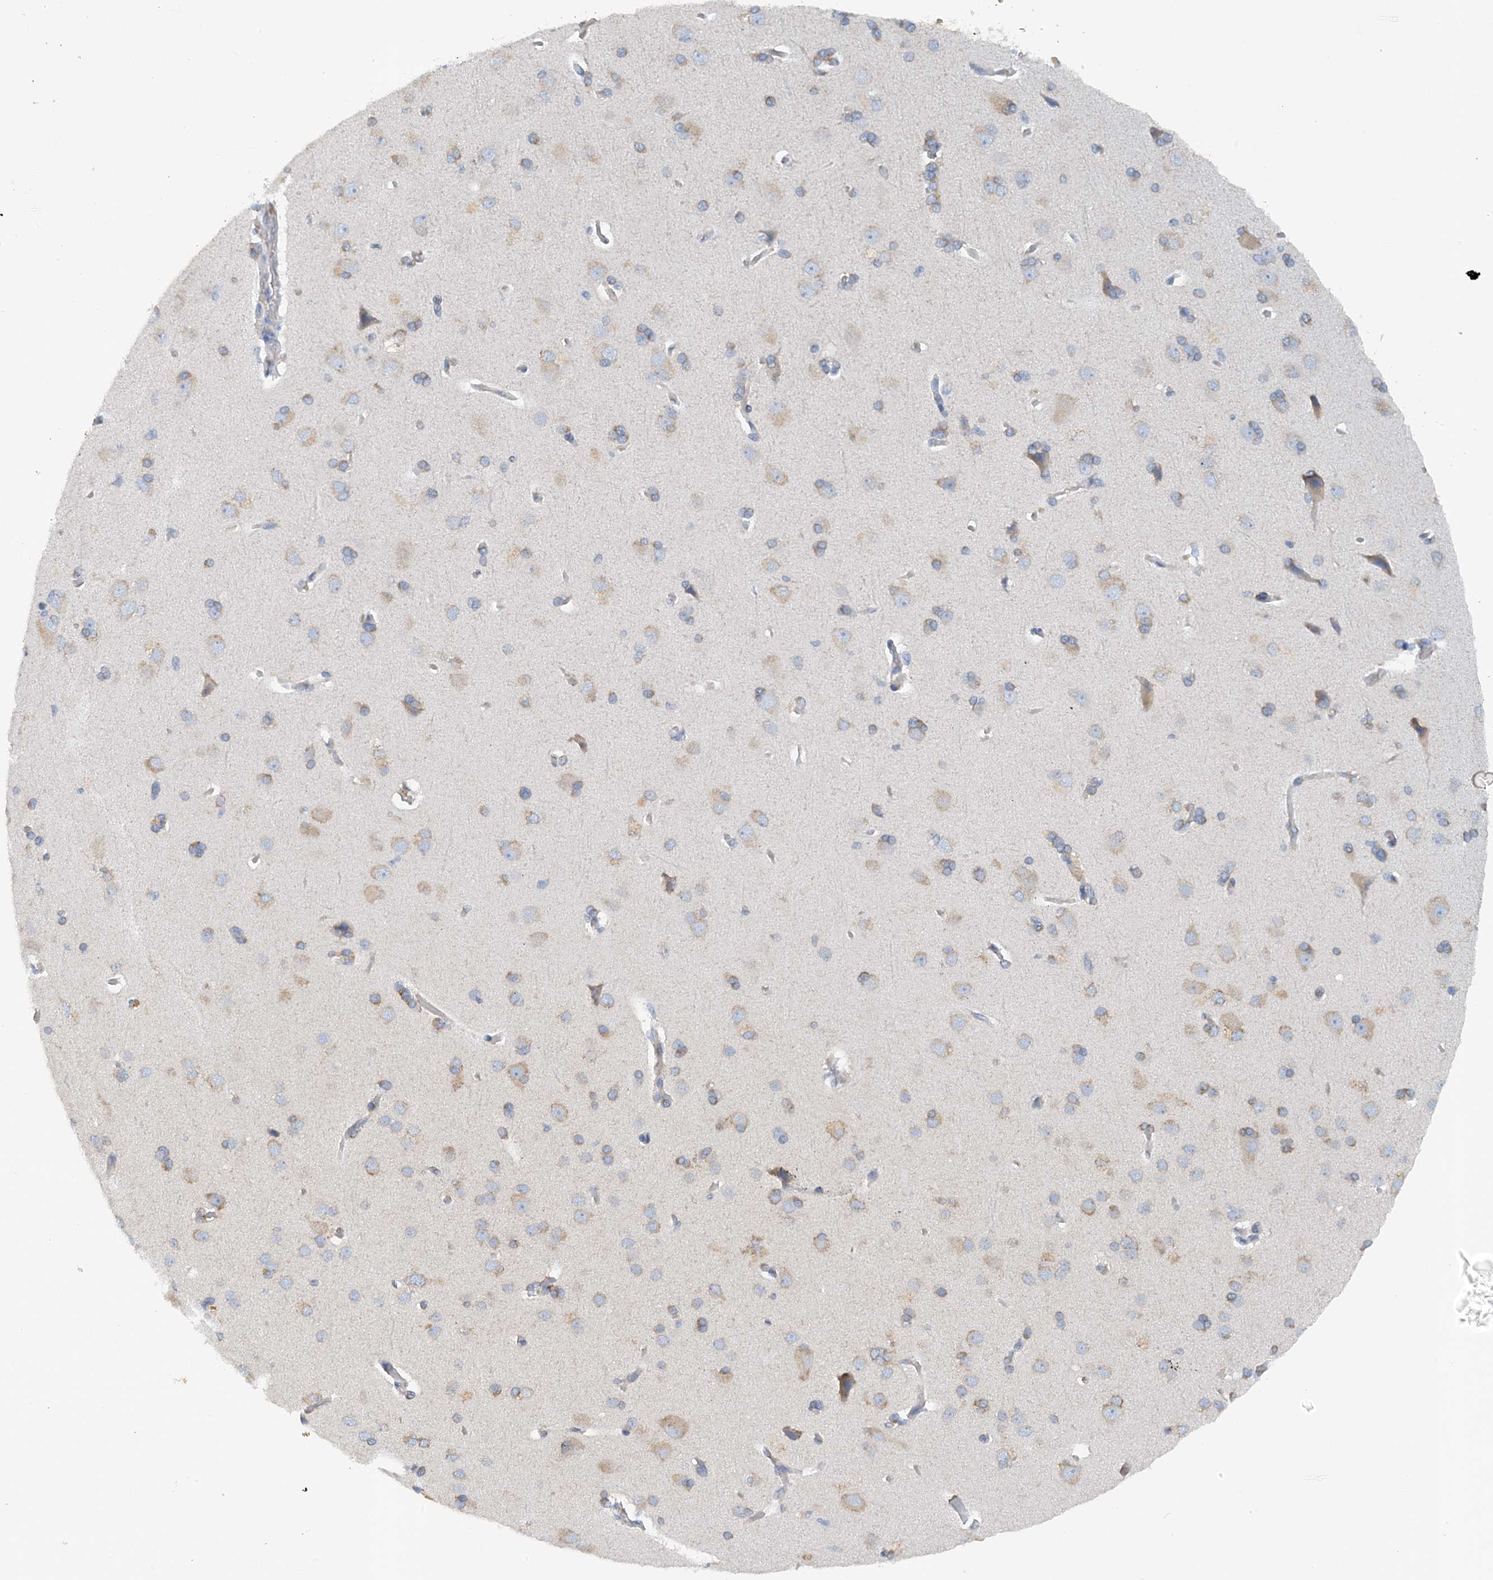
{"staining": {"intensity": "negative", "quantity": "none", "location": "none"}, "tissue": "cerebral cortex", "cell_type": "Endothelial cells", "image_type": "normal", "snomed": [{"axis": "morphology", "description": "Normal tissue, NOS"}, {"axis": "topography", "description": "Cerebral cortex"}], "caption": "Immunohistochemistry (IHC) photomicrograph of unremarkable cerebral cortex: cerebral cortex stained with DAB demonstrates no significant protein expression in endothelial cells.", "gene": "SLC5A11", "patient": {"sex": "male", "age": 62}}